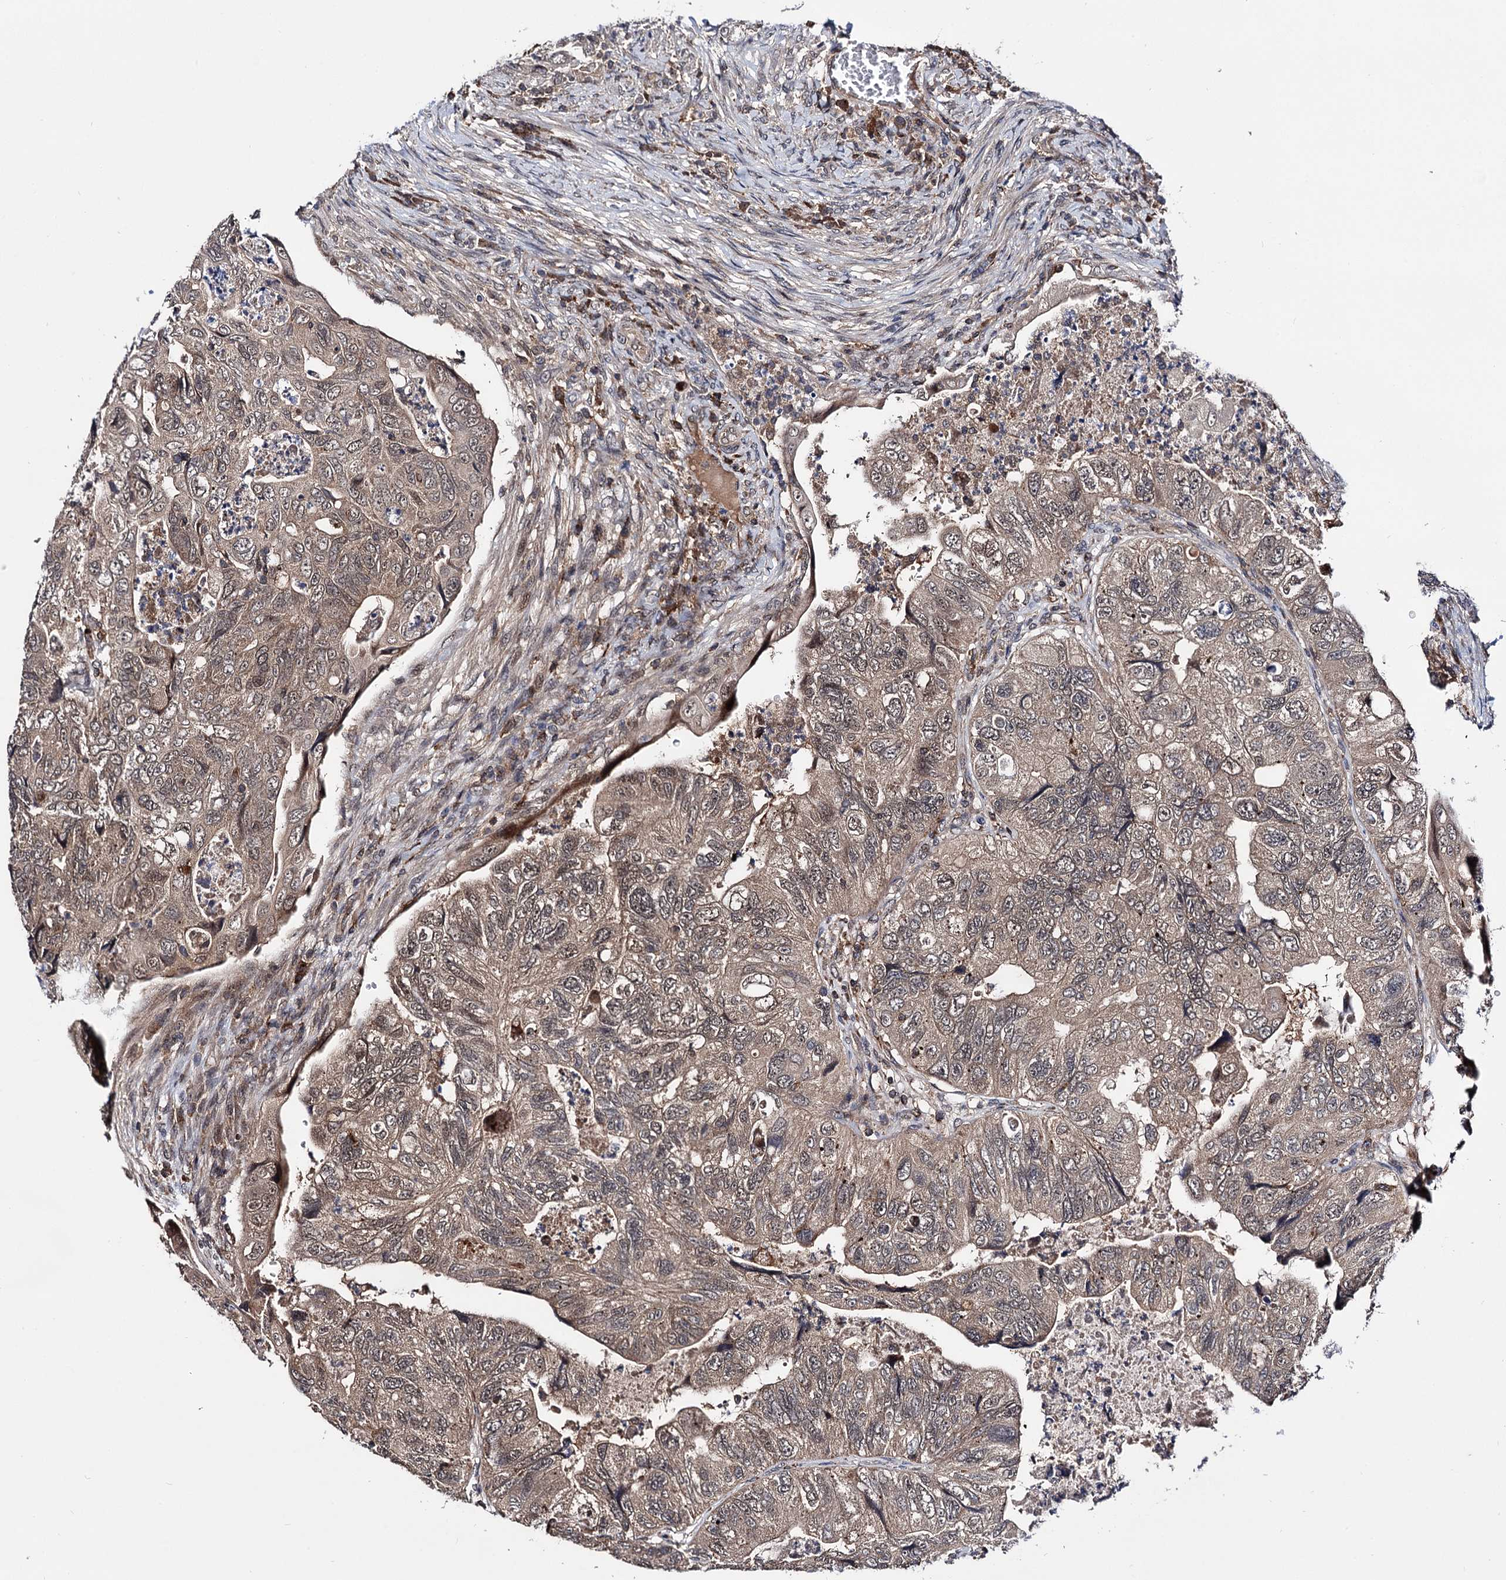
{"staining": {"intensity": "weak", "quantity": ">75%", "location": "cytoplasmic/membranous,nuclear"}, "tissue": "colorectal cancer", "cell_type": "Tumor cells", "image_type": "cancer", "snomed": [{"axis": "morphology", "description": "Adenocarcinoma, NOS"}, {"axis": "topography", "description": "Rectum"}], "caption": "A high-resolution photomicrograph shows immunohistochemistry staining of adenocarcinoma (colorectal), which demonstrates weak cytoplasmic/membranous and nuclear expression in approximately >75% of tumor cells.", "gene": "MICAL2", "patient": {"sex": "male", "age": 63}}